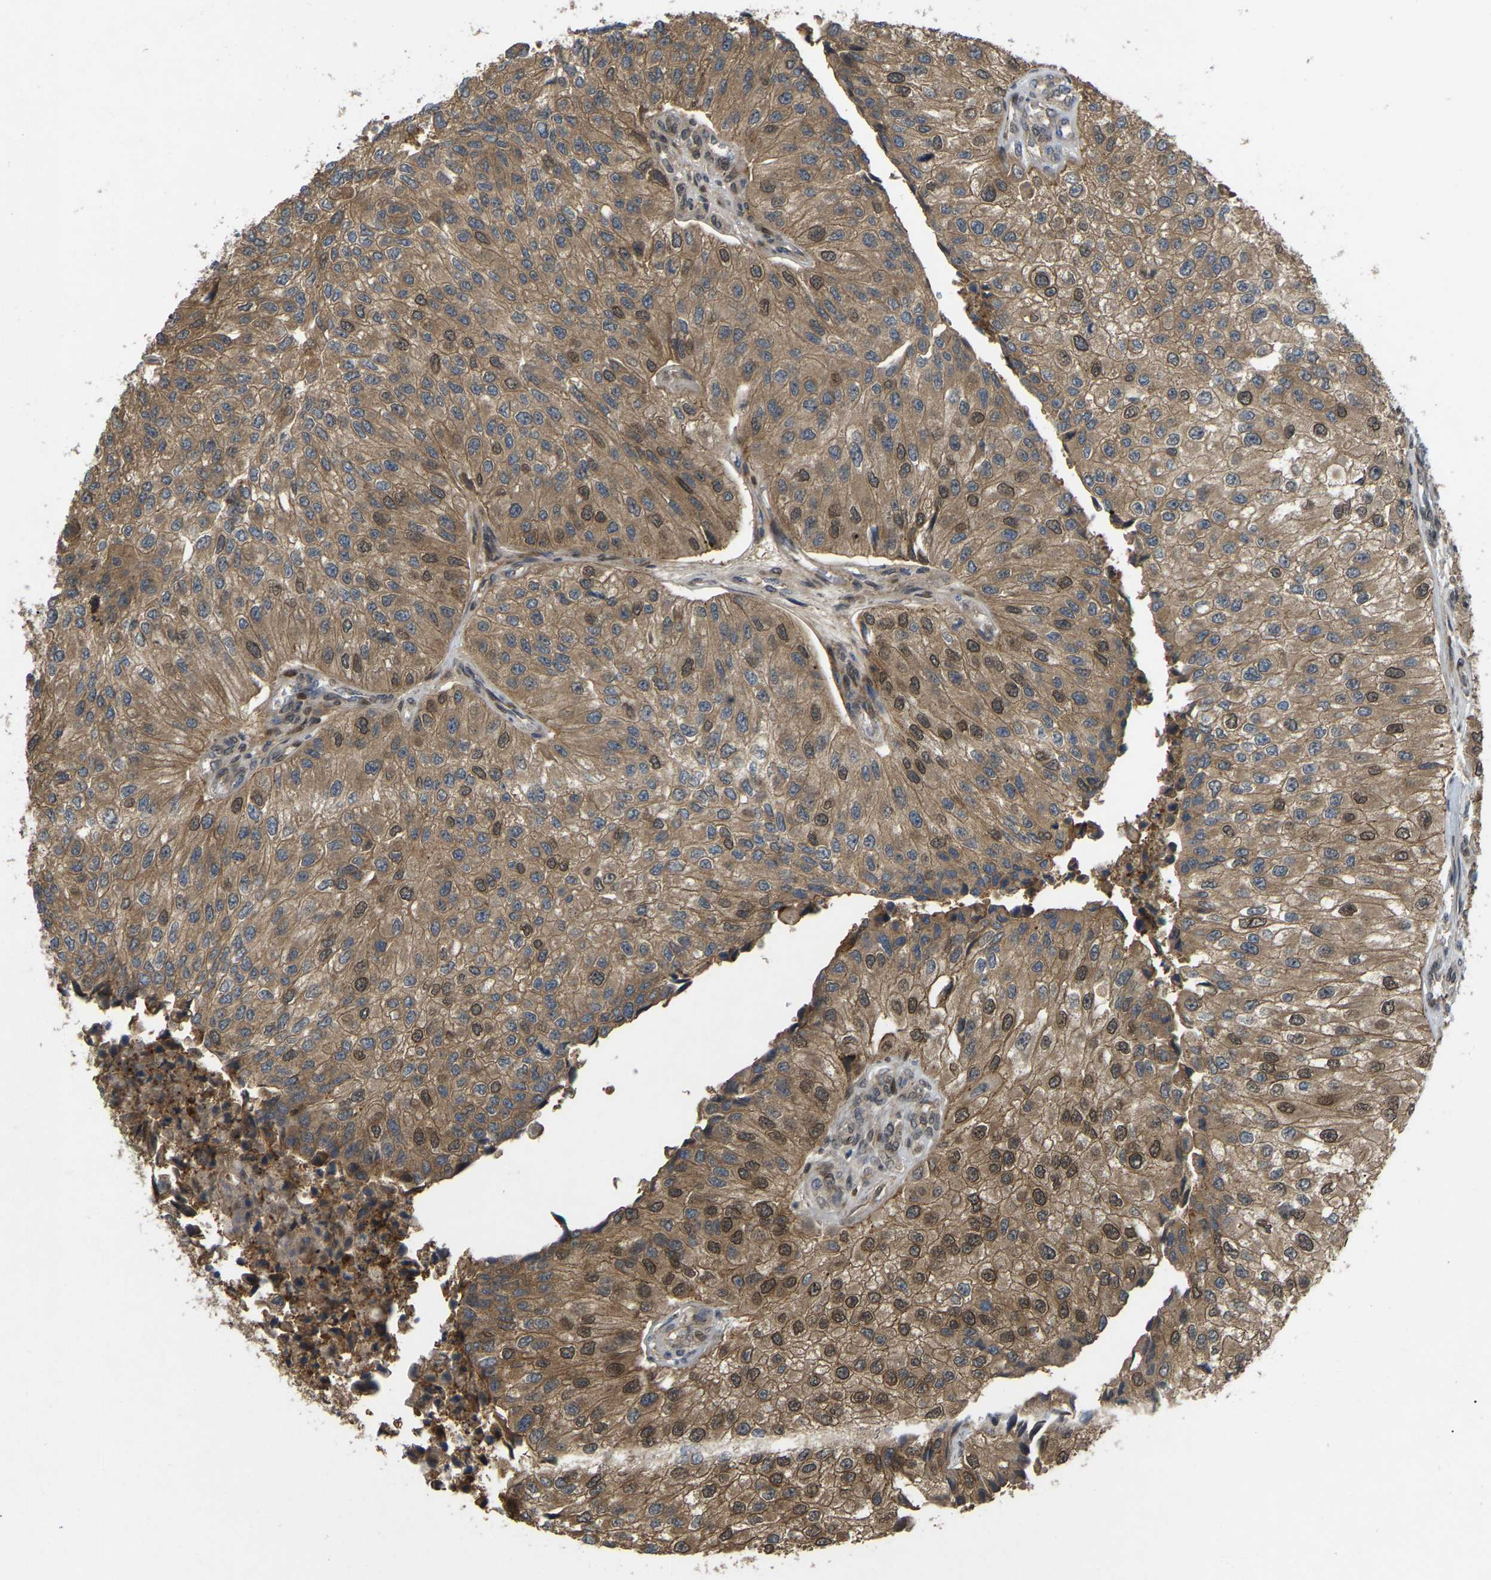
{"staining": {"intensity": "moderate", "quantity": ">75%", "location": "cytoplasmic/membranous,nuclear"}, "tissue": "urothelial cancer", "cell_type": "Tumor cells", "image_type": "cancer", "snomed": [{"axis": "morphology", "description": "Urothelial carcinoma, High grade"}, {"axis": "topography", "description": "Kidney"}, {"axis": "topography", "description": "Urinary bladder"}], "caption": "Immunohistochemistry (IHC) of human high-grade urothelial carcinoma displays medium levels of moderate cytoplasmic/membranous and nuclear staining in about >75% of tumor cells.", "gene": "KIAA1549", "patient": {"sex": "male", "age": 77}}